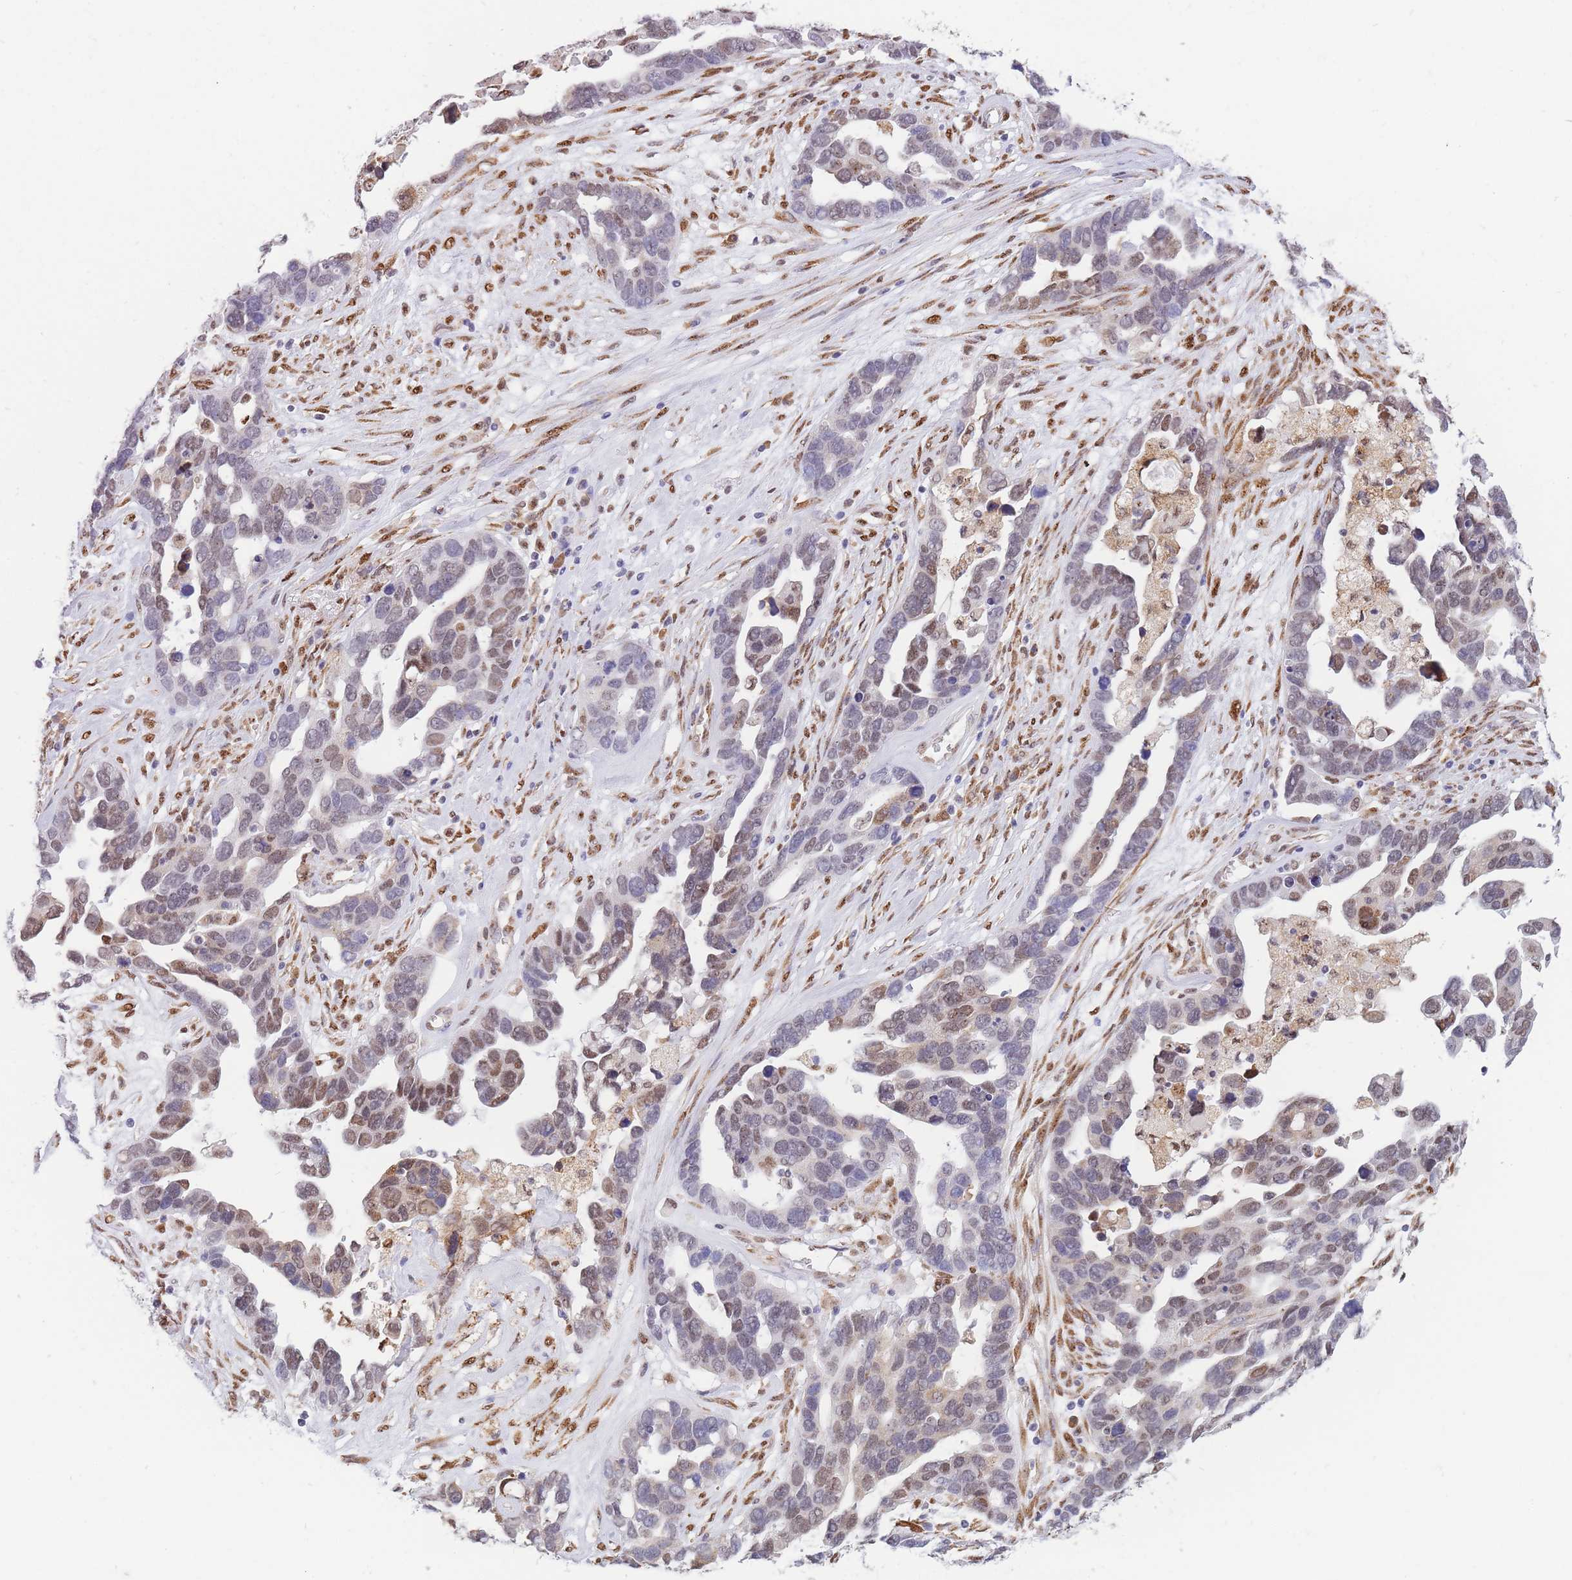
{"staining": {"intensity": "weak", "quantity": "25%-75%", "location": "nuclear"}, "tissue": "ovarian cancer", "cell_type": "Tumor cells", "image_type": "cancer", "snomed": [{"axis": "morphology", "description": "Cystadenocarcinoma, serous, NOS"}, {"axis": "topography", "description": "Ovary"}], "caption": "Weak nuclear staining is present in about 25%-75% of tumor cells in ovarian cancer (serous cystadenocarcinoma). (IHC, brightfield microscopy, high magnification).", "gene": "FAM153A", "patient": {"sex": "female", "age": 54}}